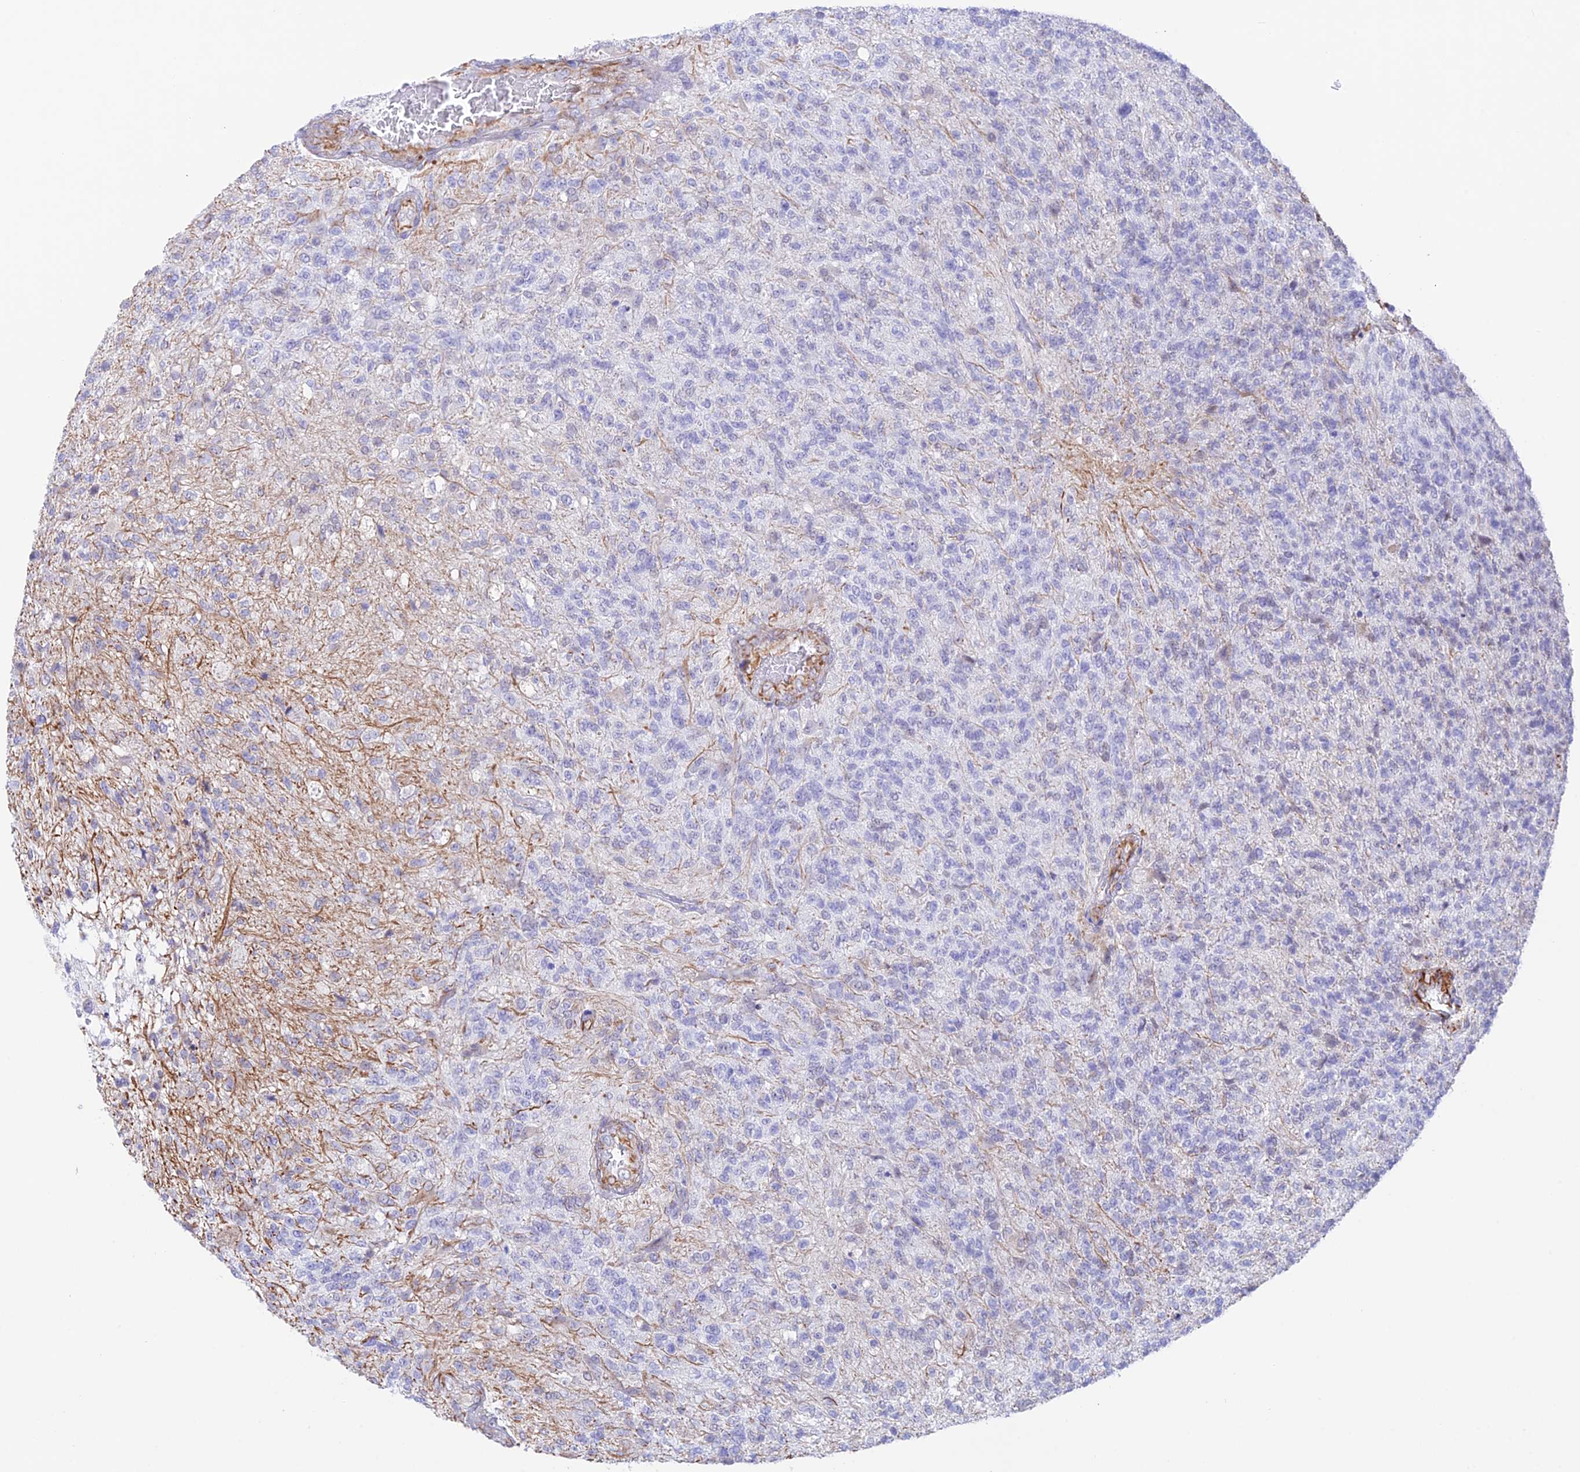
{"staining": {"intensity": "negative", "quantity": "none", "location": "none"}, "tissue": "glioma", "cell_type": "Tumor cells", "image_type": "cancer", "snomed": [{"axis": "morphology", "description": "Glioma, malignant, High grade"}, {"axis": "topography", "description": "Brain"}], "caption": "High power microscopy histopathology image of an IHC histopathology image of glioma, revealing no significant expression in tumor cells. The staining is performed using DAB brown chromogen with nuclei counter-stained in using hematoxylin.", "gene": "ZNF652", "patient": {"sex": "male", "age": 56}}